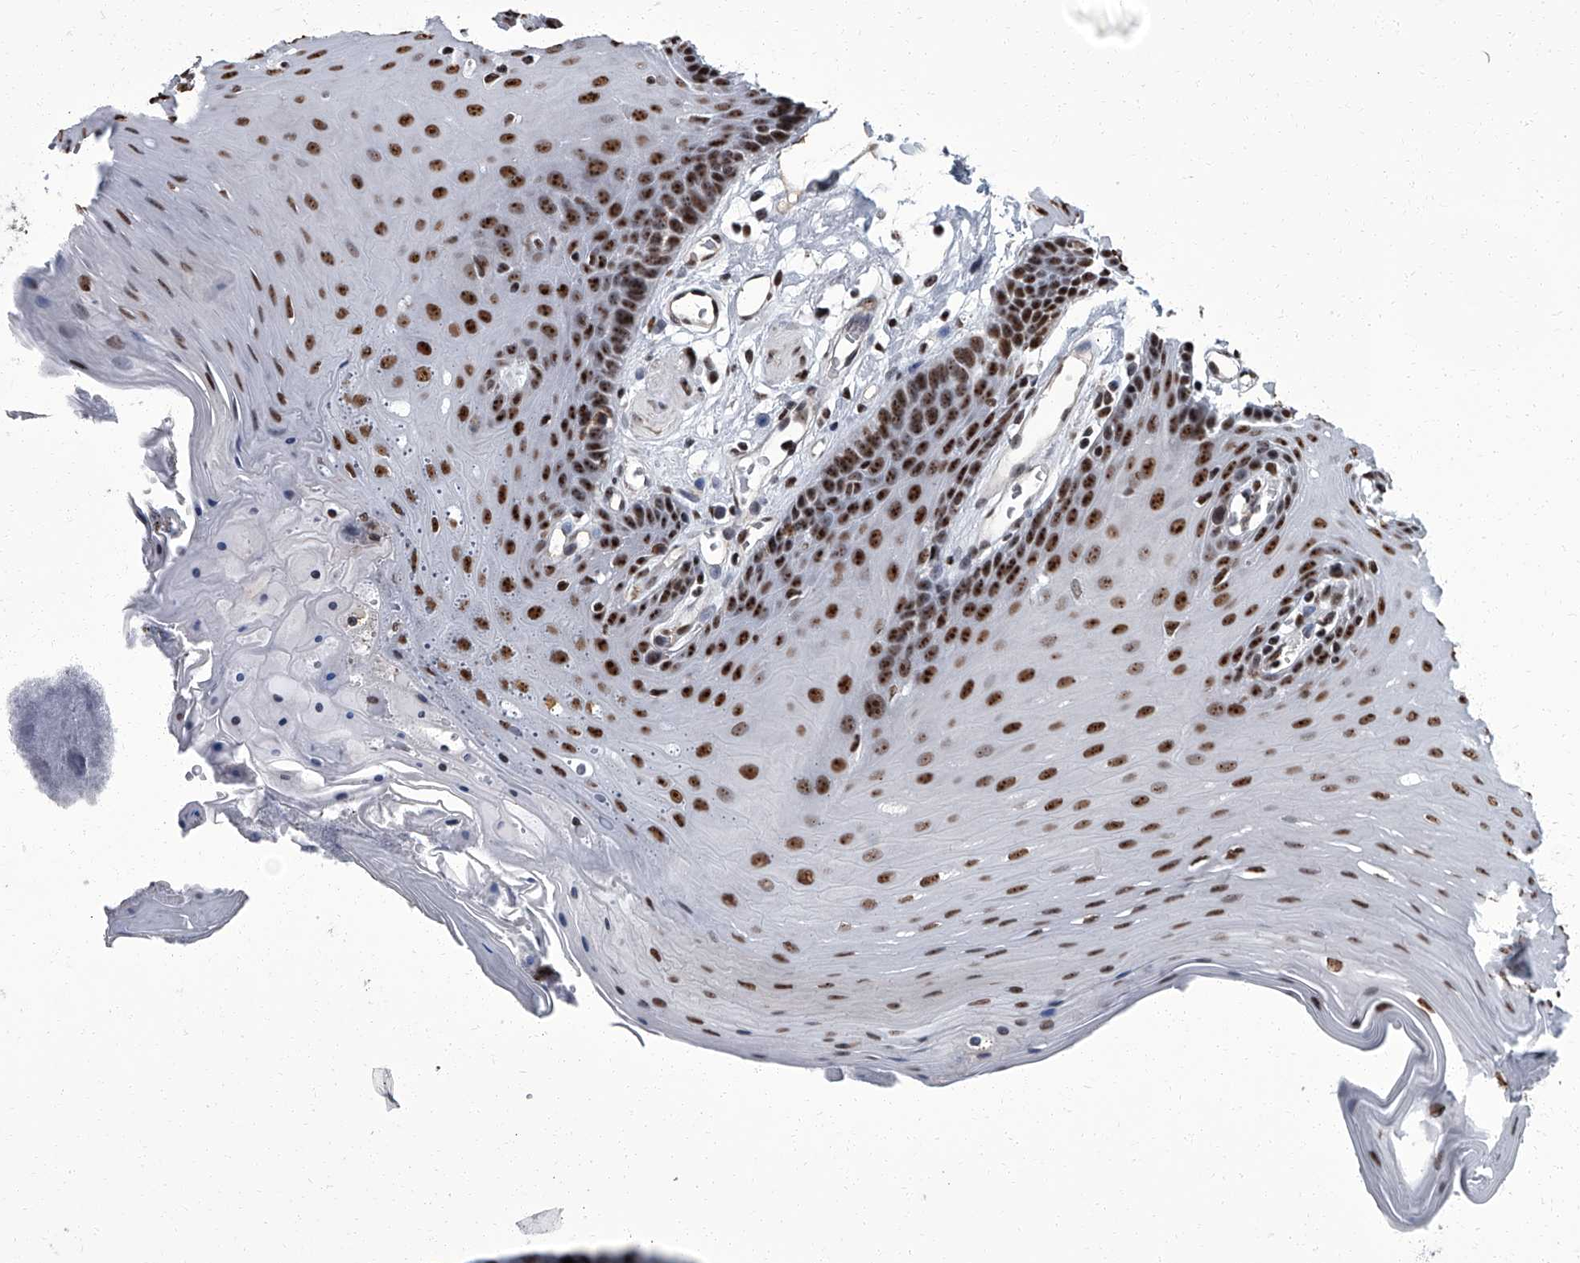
{"staining": {"intensity": "strong", "quantity": ">75%", "location": "nuclear"}, "tissue": "oral mucosa", "cell_type": "Squamous epithelial cells", "image_type": "normal", "snomed": [{"axis": "morphology", "description": "Normal tissue, NOS"}, {"axis": "morphology", "description": "Squamous cell carcinoma, NOS"}, {"axis": "topography", "description": "Skeletal muscle"}, {"axis": "topography", "description": "Oral tissue"}, {"axis": "topography", "description": "Salivary gland"}, {"axis": "topography", "description": "Head-Neck"}], "caption": "Immunohistochemical staining of normal oral mucosa exhibits strong nuclear protein positivity in about >75% of squamous epithelial cells.", "gene": "ZNF518B", "patient": {"sex": "male", "age": 54}}